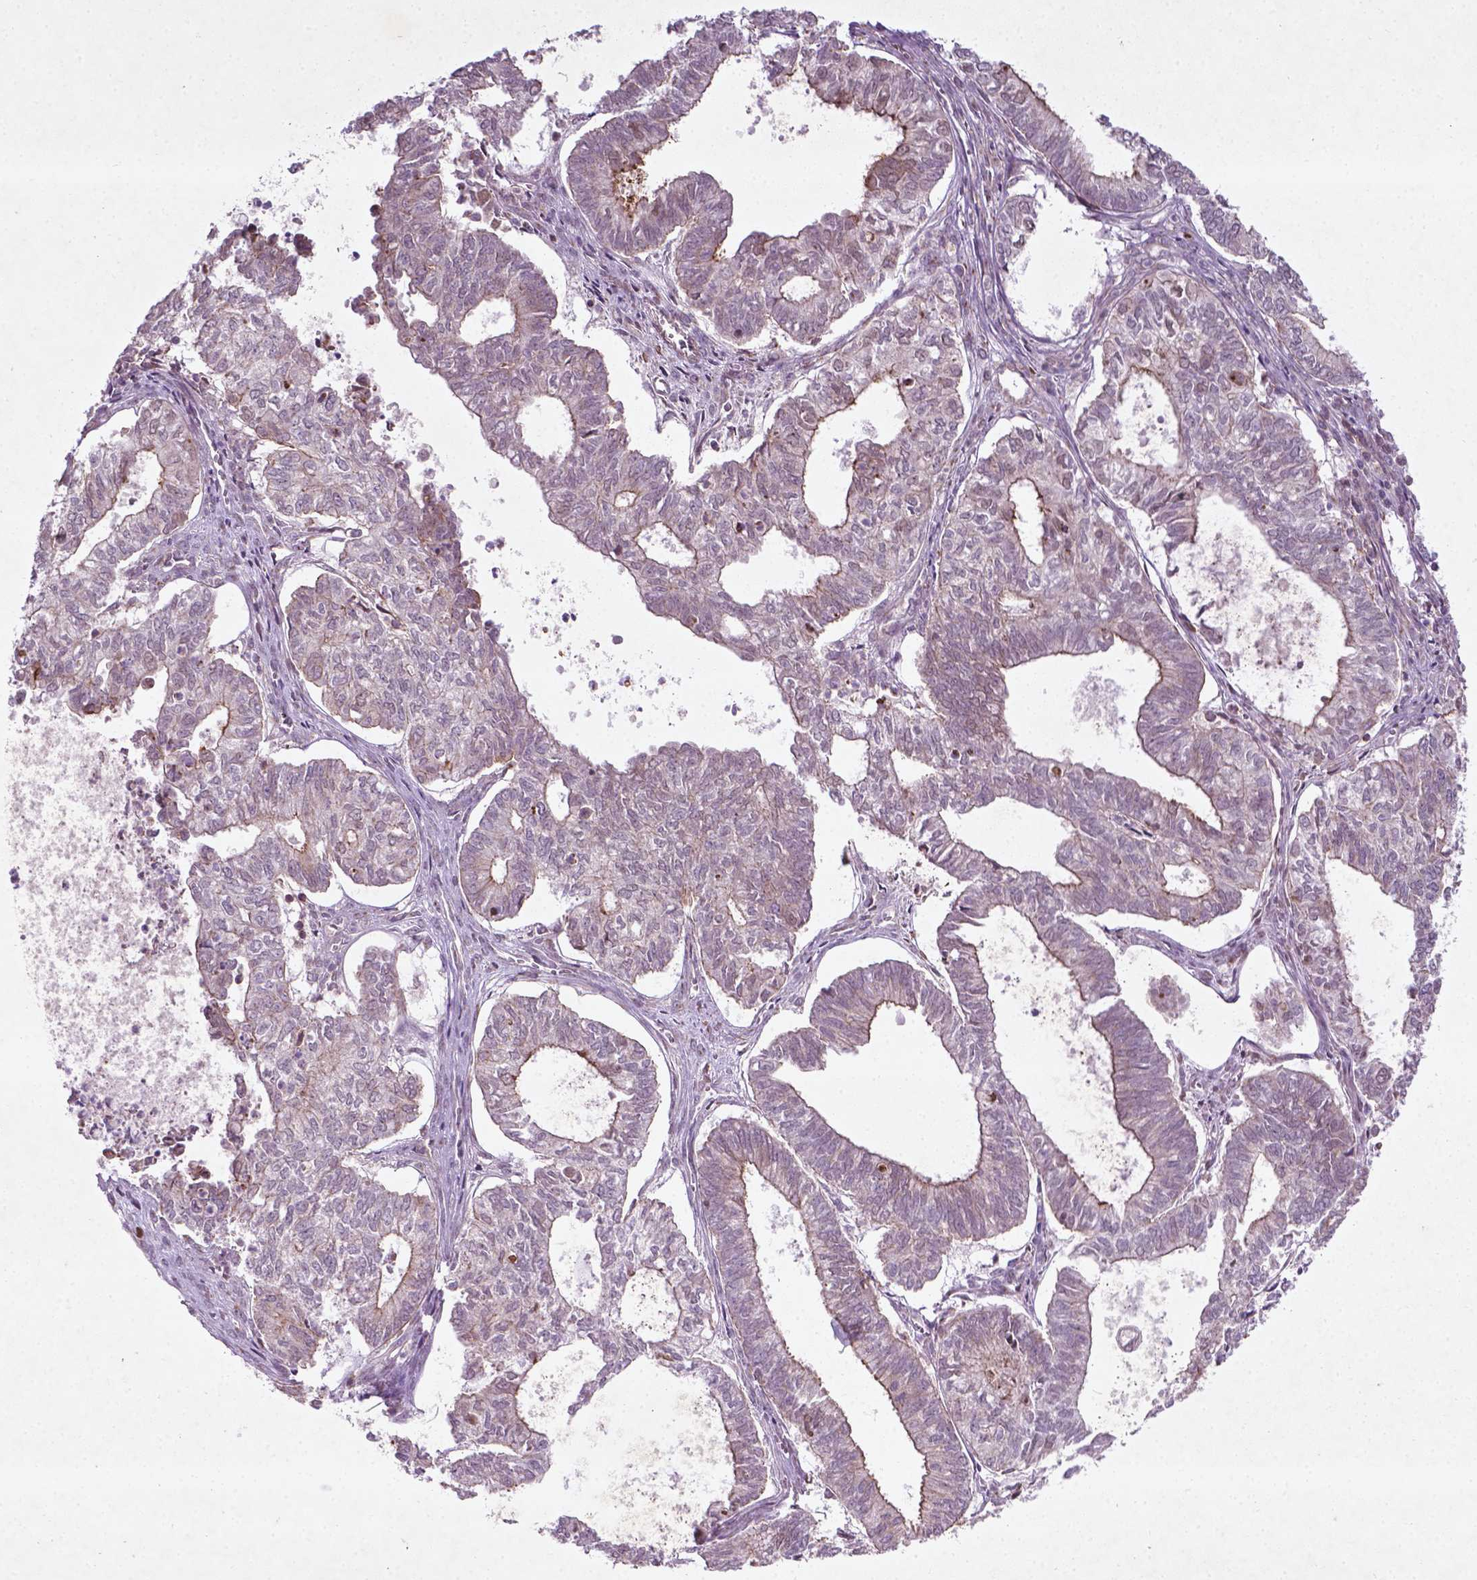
{"staining": {"intensity": "weak", "quantity": "<25%", "location": "cytoplasmic/membranous"}, "tissue": "ovarian cancer", "cell_type": "Tumor cells", "image_type": "cancer", "snomed": [{"axis": "morphology", "description": "Carcinoma, endometroid"}, {"axis": "topography", "description": "Ovary"}], "caption": "High magnification brightfield microscopy of ovarian cancer (endometroid carcinoma) stained with DAB (brown) and counterstained with hematoxylin (blue): tumor cells show no significant staining.", "gene": "TCHP", "patient": {"sex": "female", "age": 64}}